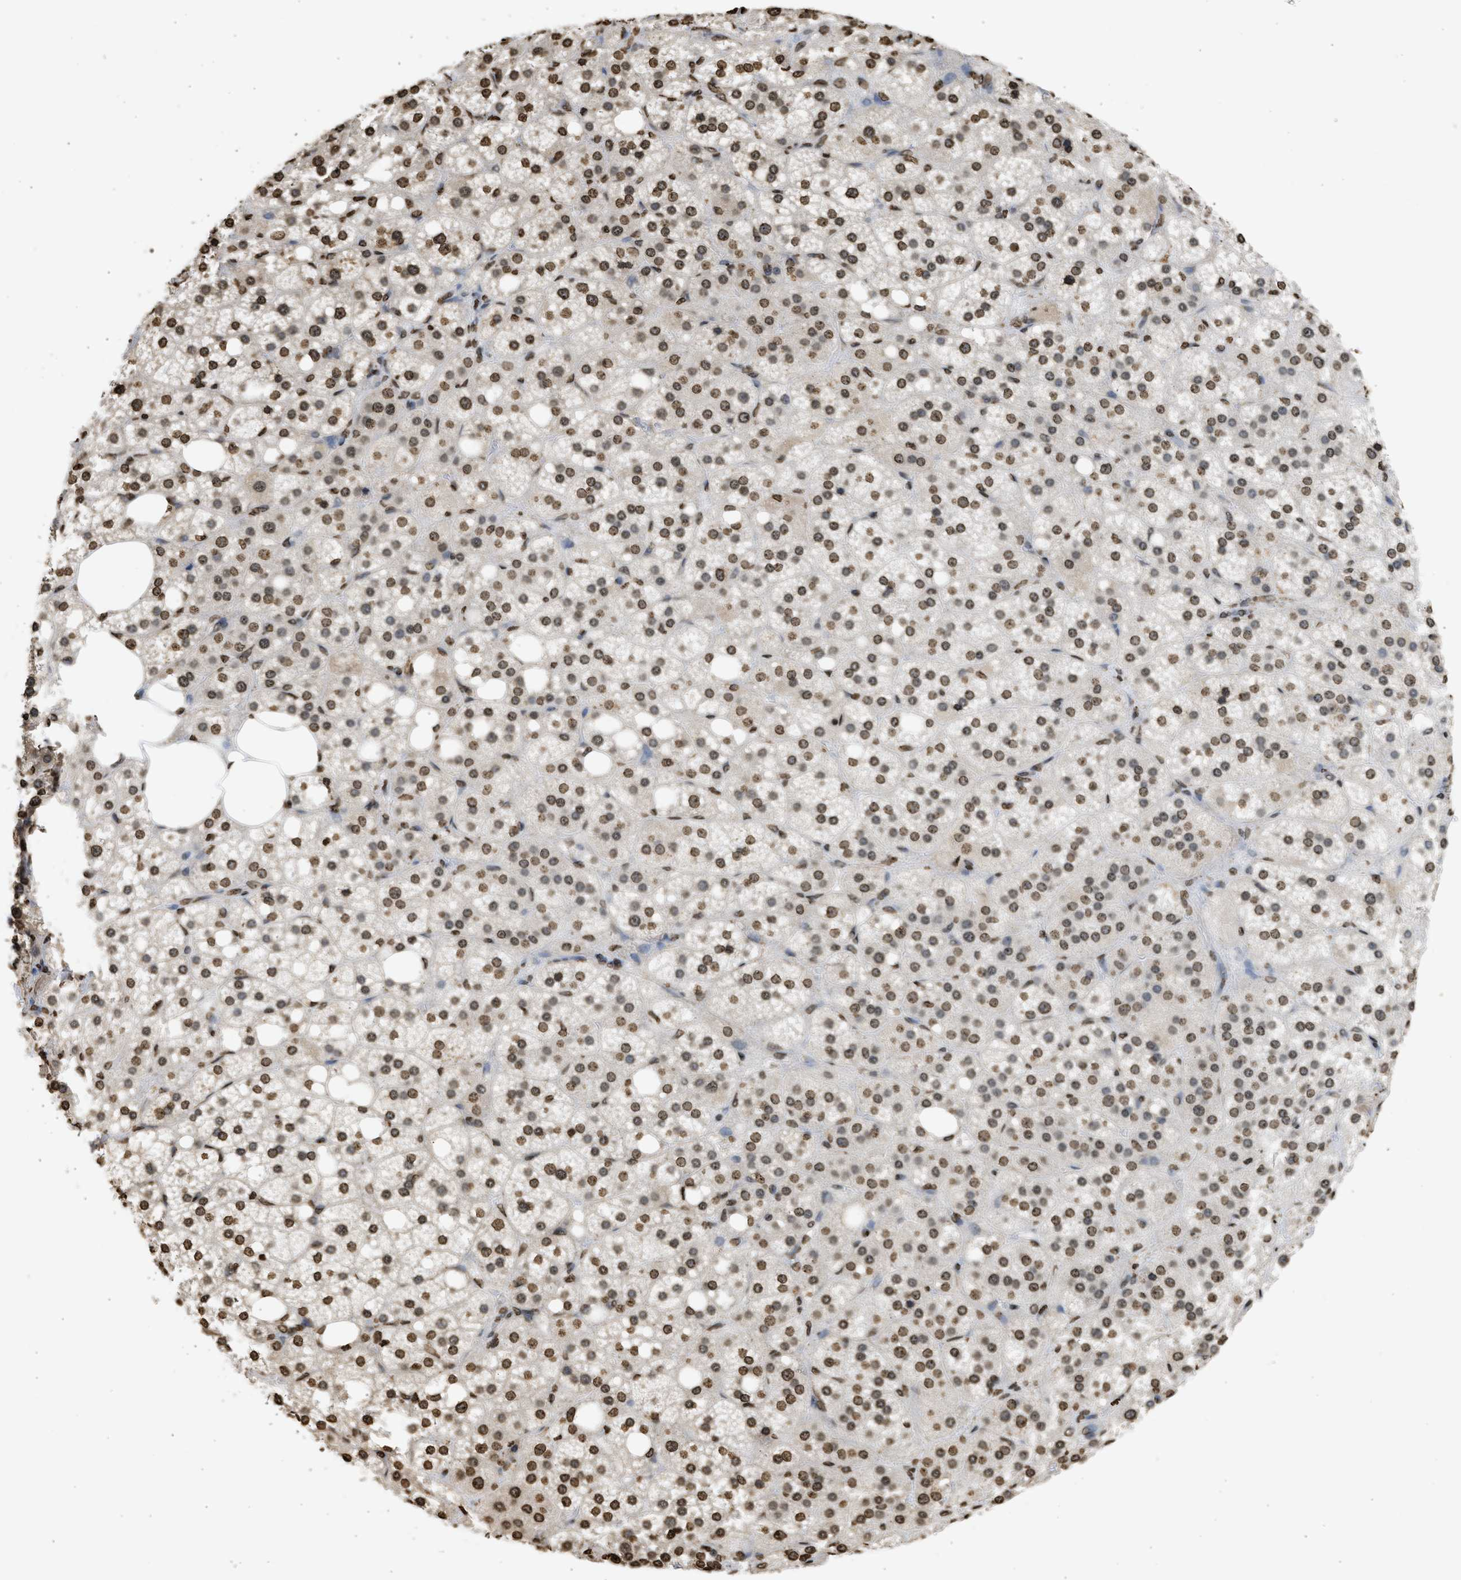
{"staining": {"intensity": "moderate", "quantity": ">75%", "location": "nuclear"}, "tissue": "adrenal gland", "cell_type": "Glandular cells", "image_type": "normal", "snomed": [{"axis": "morphology", "description": "Normal tissue, NOS"}, {"axis": "topography", "description": "Adrenal gland"}], "caption": "Normal adrenal gland exhibits moderate nuclear positivity in about >75% of glandular cells, visualized by immunohistochemistry.", "gene": "RRAGC", "patient": {"sex": "female", "age": 59}}